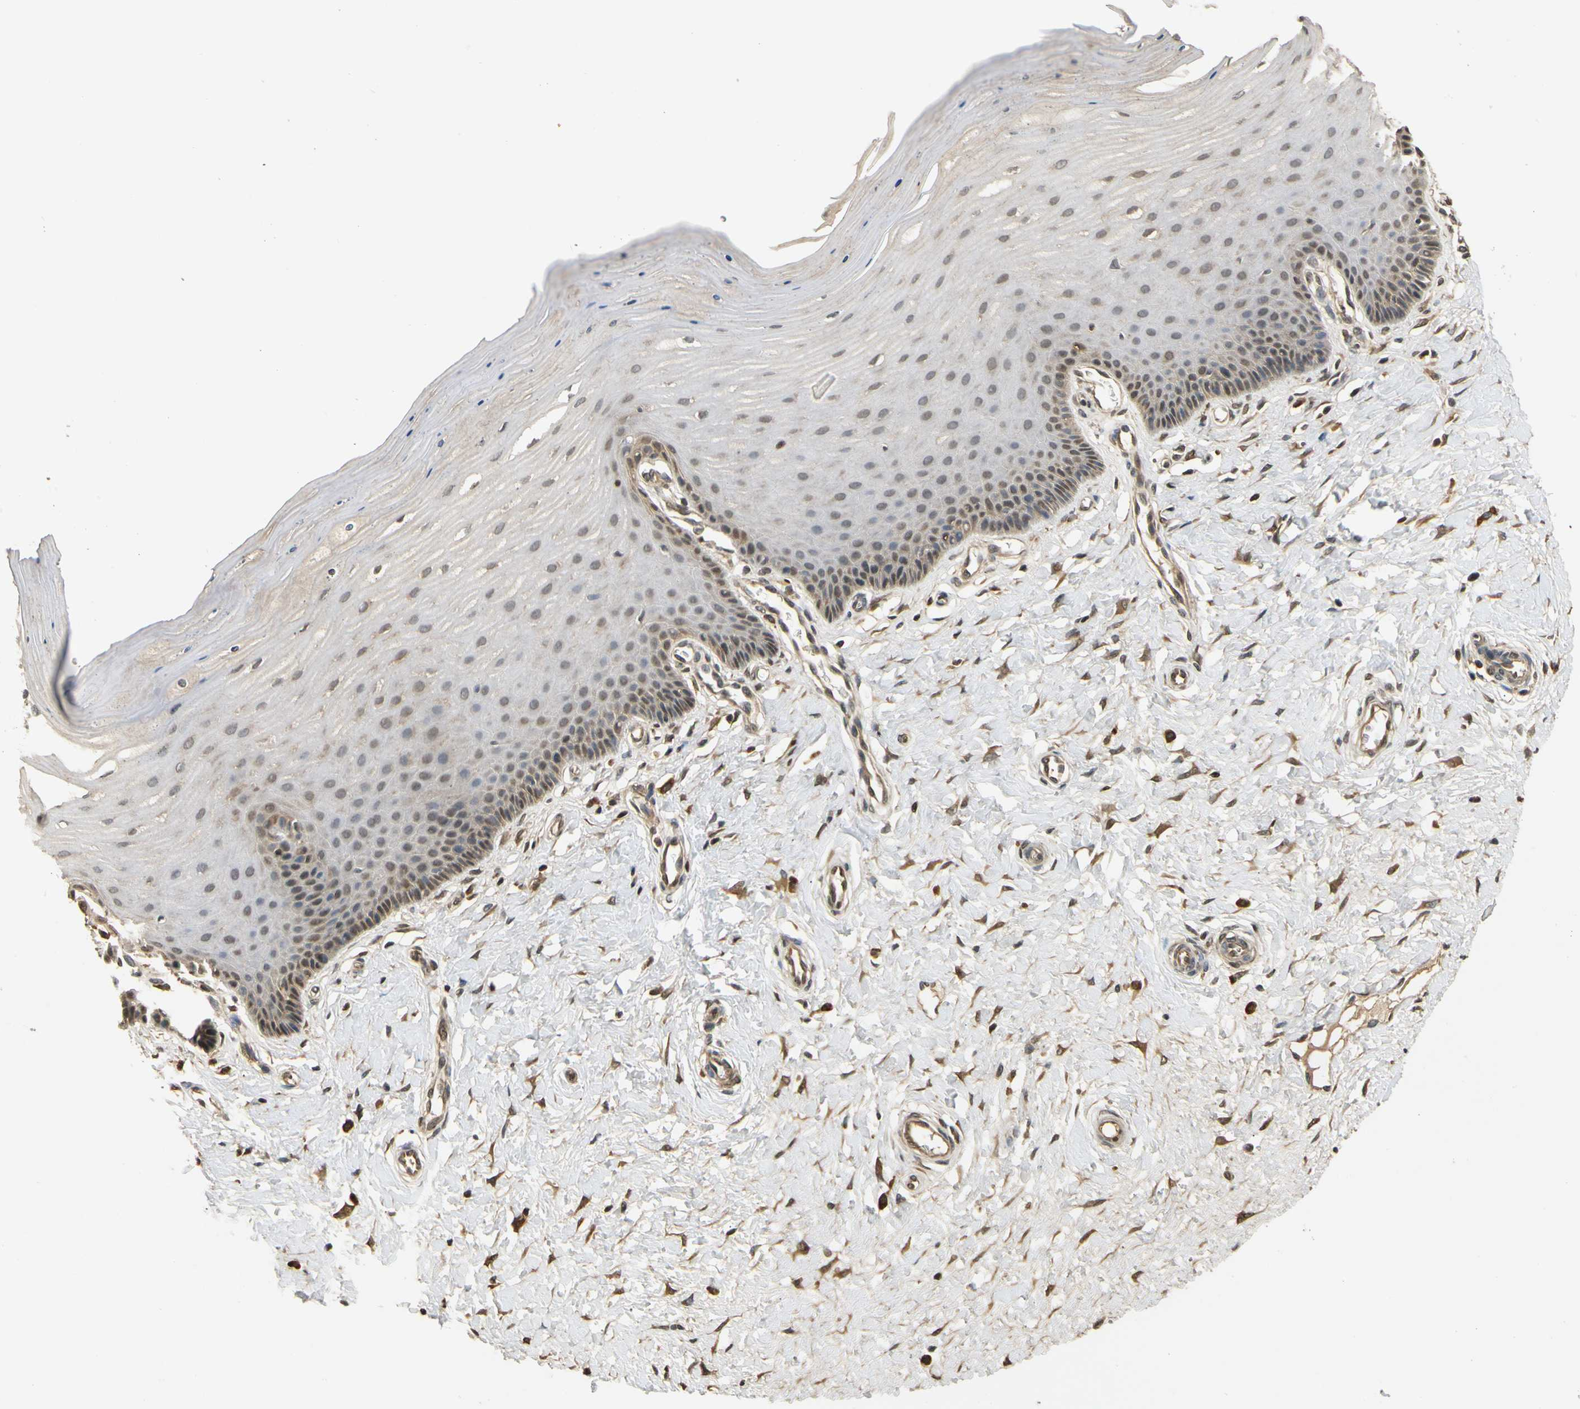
{"staining": {"intensity": "moderate", "quantity": "<25%", "location": "nuclear"}, "tissue": "cervix", "cell_type": "Squamous epithelial cells", "image_type": "normal", "snomed": [{"axis": "morphology", "description": "Normal tissue, NOS"}, {"axis": "topography", "description": "Cervix"}], "caption": "Immunohistochemistry (IHC) photomicrograph of unremarkable human cervix stained for a protein (brown), which demonstrates low levels of moderate nuclear staining in about <25% of squamous epithelial cells.", "gene": "SOD1", "patient": {"sex": "female", "age": 55}}